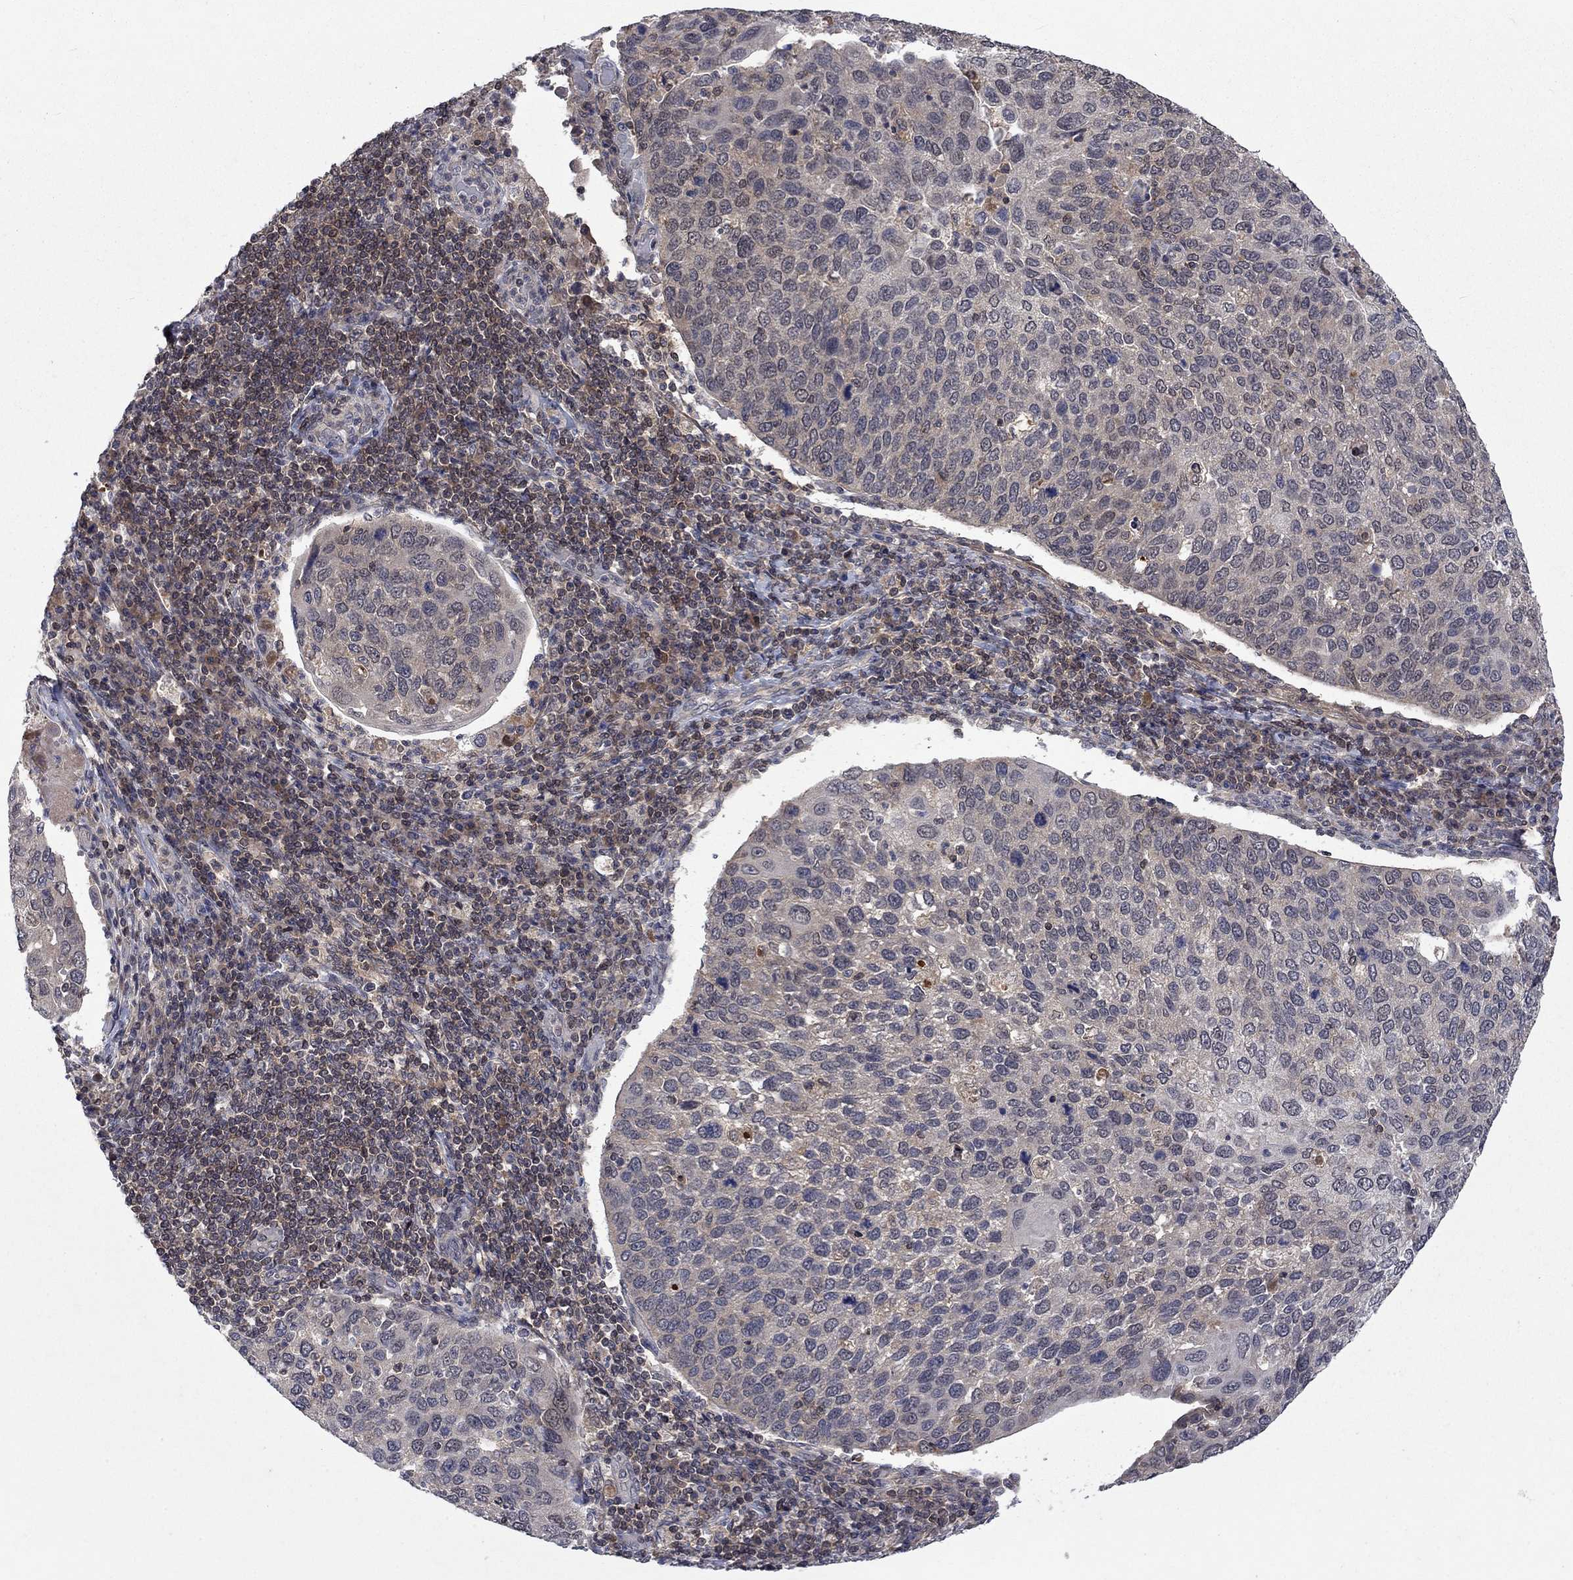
{"staining": {"intensity": "negative", "quantity": "none", "location": "none"}, "tissue": "cervical cancer", "cell_type": "Tumor cells", "image_type": "cancer", "snomed": [{"axis": "morphology", "description": "Squamous cell carcinoma, NOS"}, {"axis": "topography", "description": "Cervix"}], "caption": "Squamous cell carcinoma (cervical) was stained to show a protein in brown. There is no significant positivity in tumor cells. (DAB (3,3'-diaminobenzidine) IHC visualized using brightfield microscopy, high magnification).", "gene": "IAH1", "patient": {"sex": "female", "age": 54}}